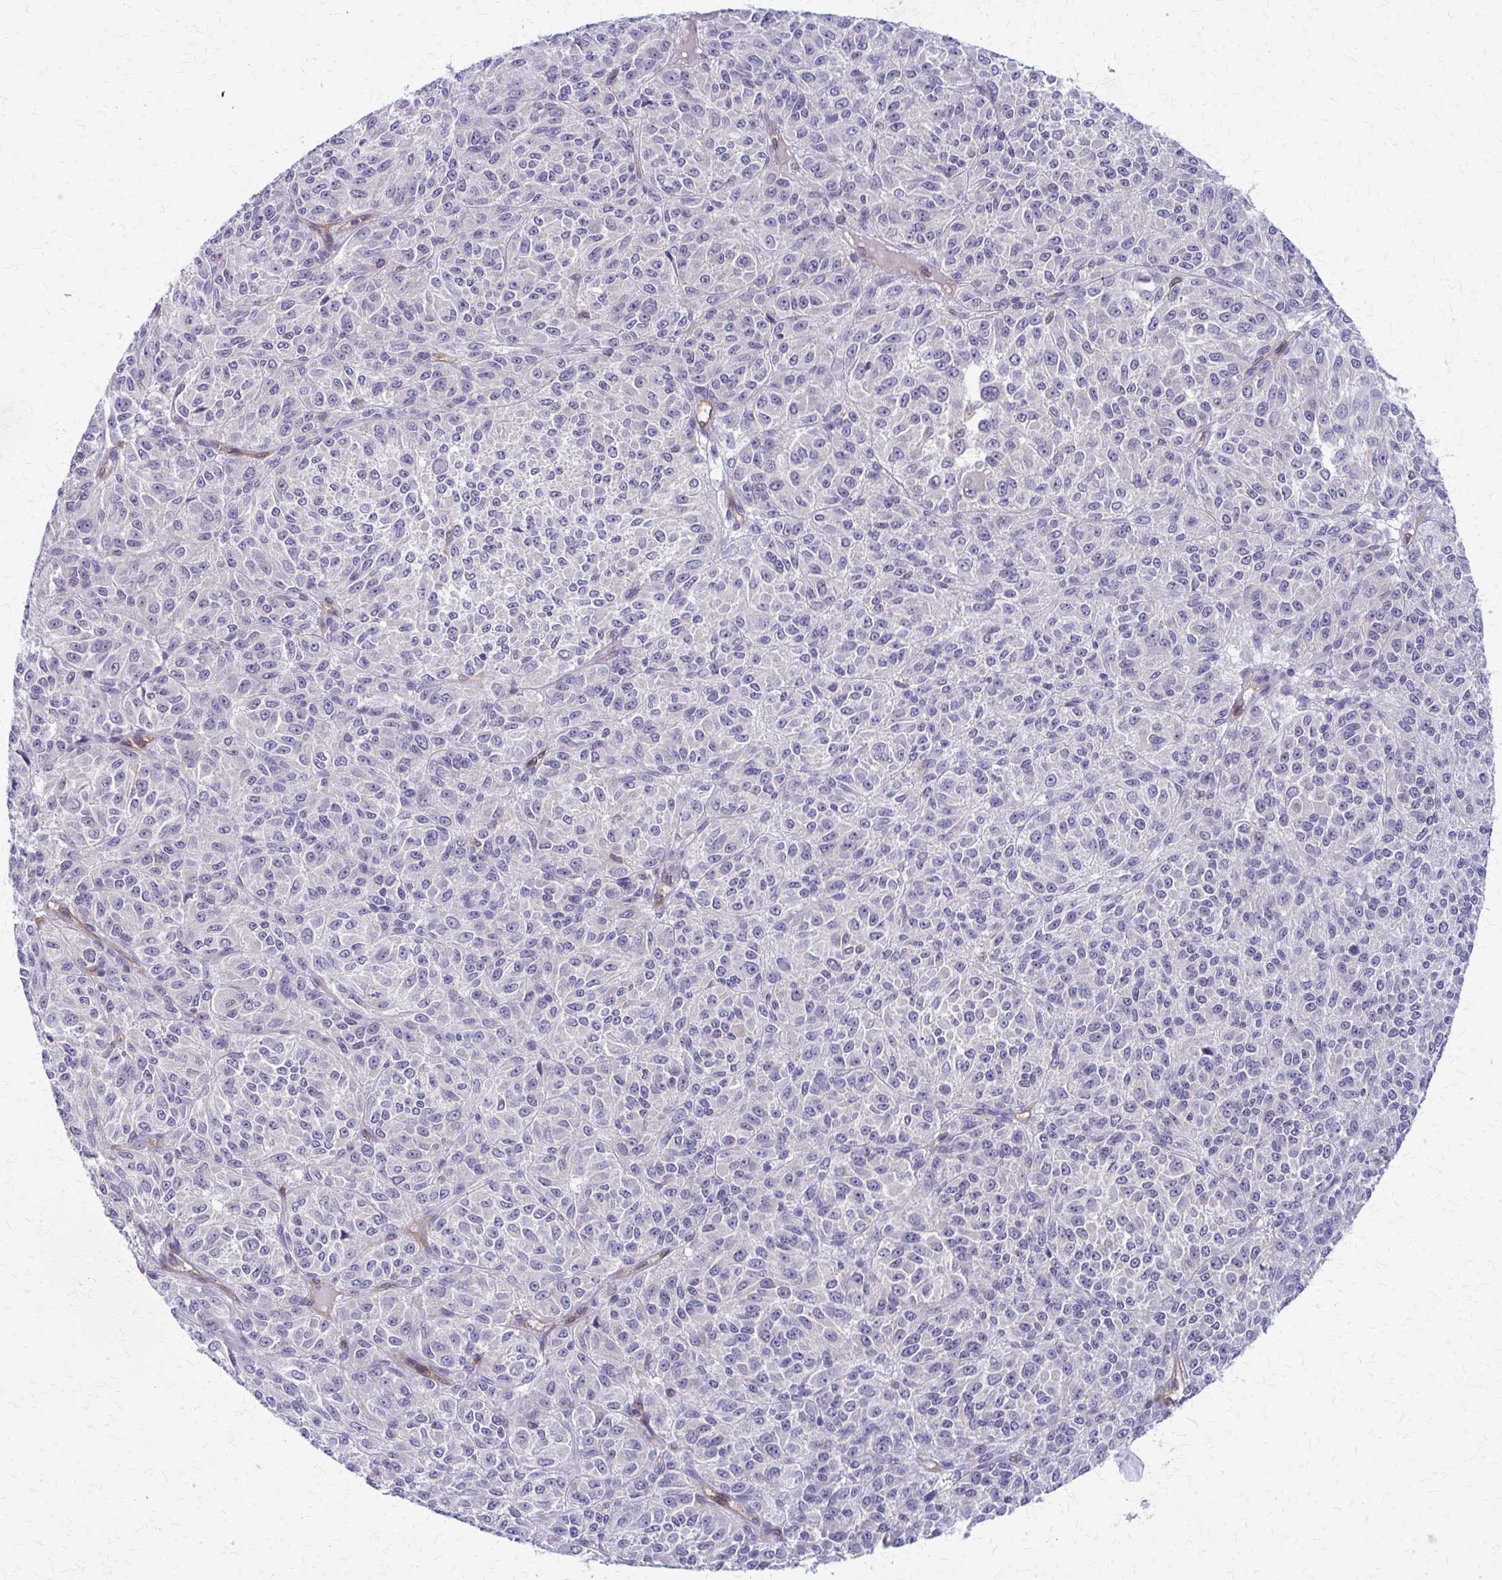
{"staining": {"intensity": "negative", "quantity": "none", "location": "none"}, "tissue": "melanoma", "cell_type": "Tumor cells", "image_type": "cancer", "snomed": [{"axis": "morphology", "description": "Malignant melanoma, Metastatic site"}, {"axis": "topography", "description": "Brain"}], "caption": "Immunohistochemical staining of human malignant melanoma (metastatic site) reveals no significant positivity in tumor cells.", "gene": "CLIC2", "patient": {"sex": "female", "age": 56}}